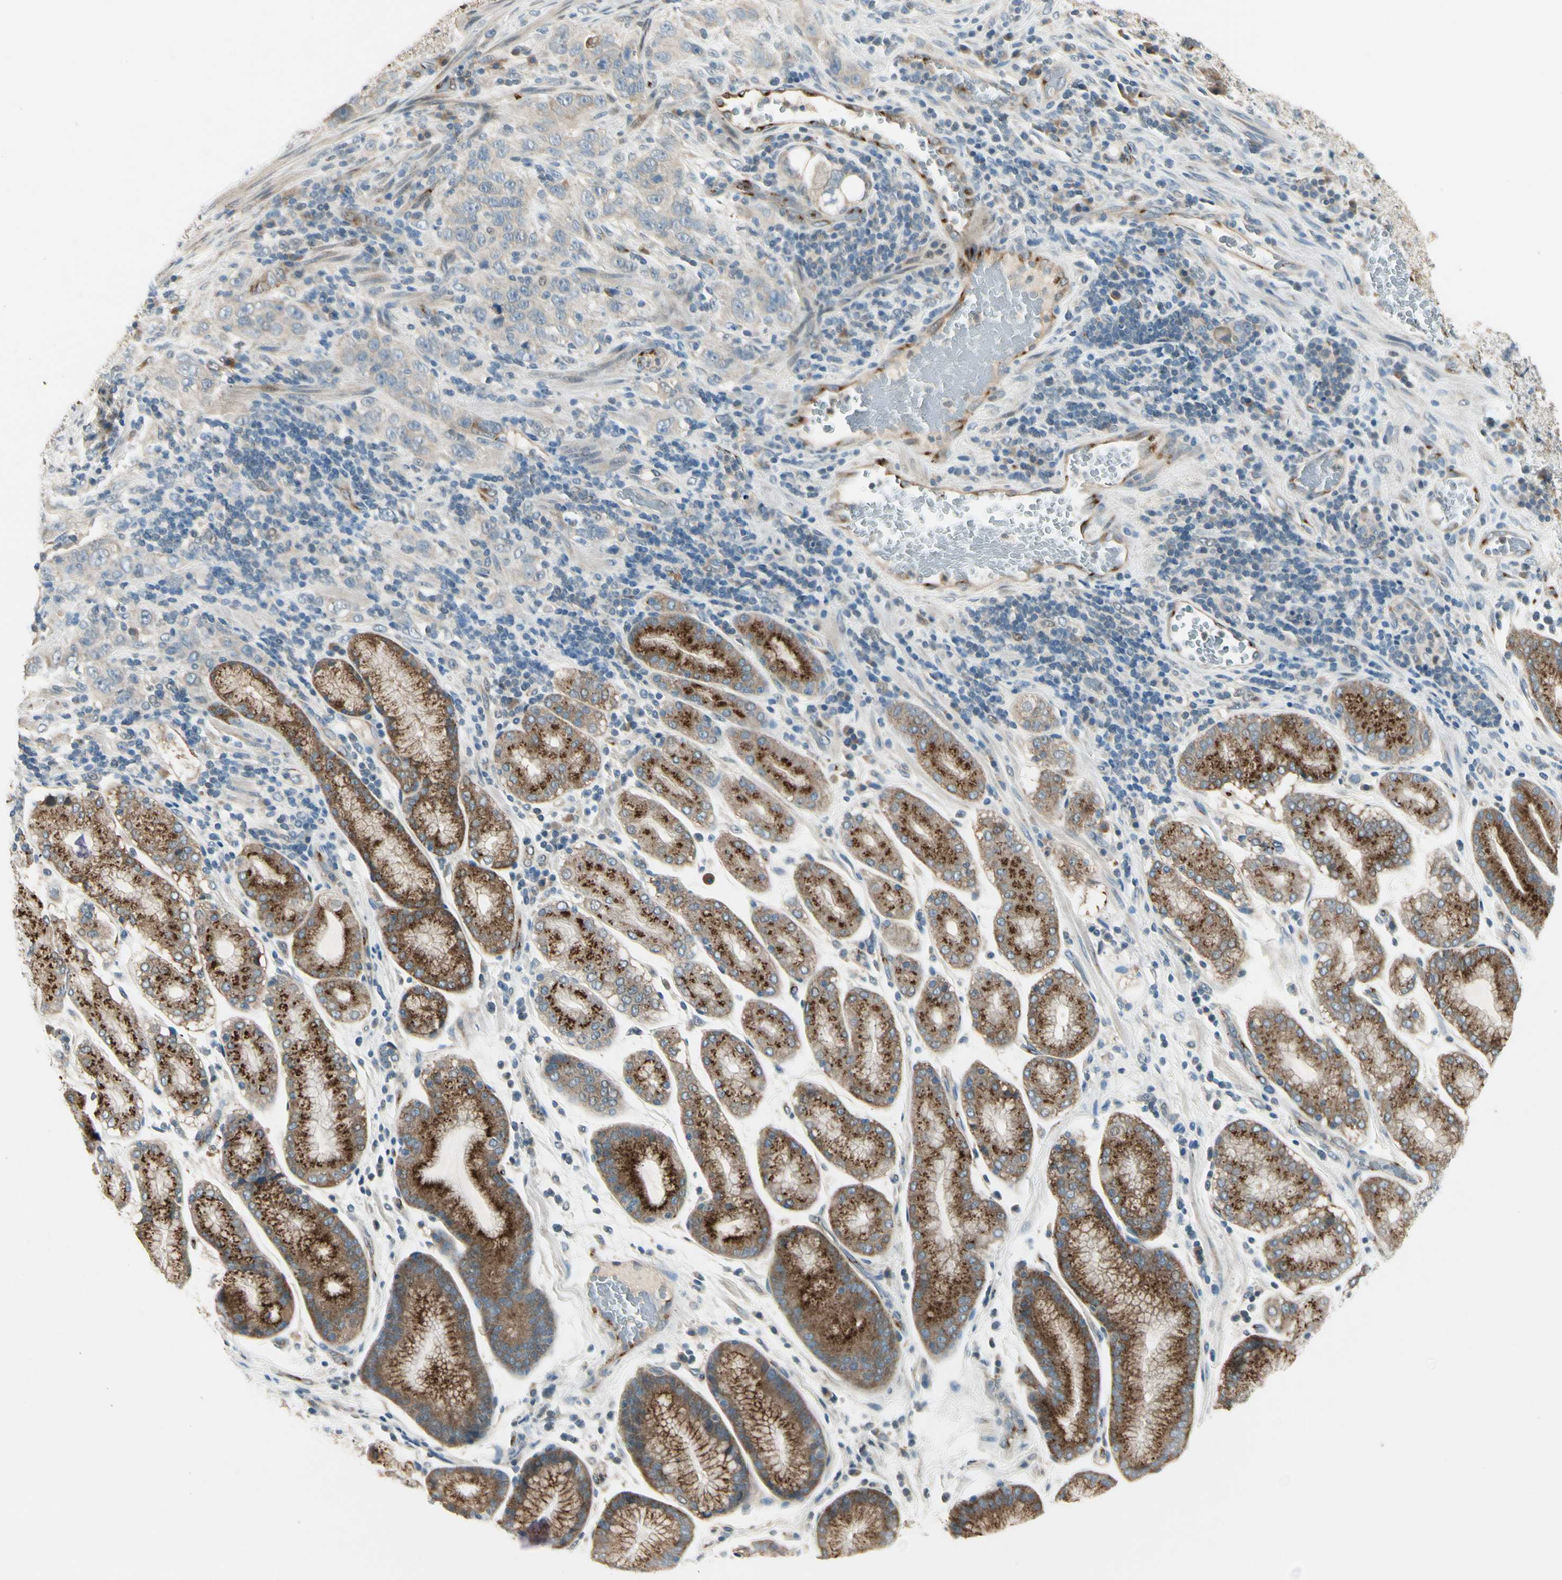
{"staining": {"intensity": "weak", "quantity": "25%-75%", "location": "cytoplasmic/membranous"}, "tissue": "stomach cancer", "cell_type": "Tumor cells", "image_type": "cancer", "snomed": [{"axis": "morphology", "description": "Normal tissue, NOS"}, {"axis": "morphology", "description": "Adenocarcinoma, NOS"}, {"axis": "topography", "description": "Stomach"}], "caption": "Immunohistochemistry photomicrograph of neoplastic tissue: human stomach adenocarcinoma stained using immunohistochemistry (IHC) displays low levels of weak protein expression localized specifically in the cytoplasmic/membranous of tumor cells, appearing as a cytoplasmic/membranous brown color.", "gene": "MANSC1", "patient": {"sex": "male", "age": 48}}